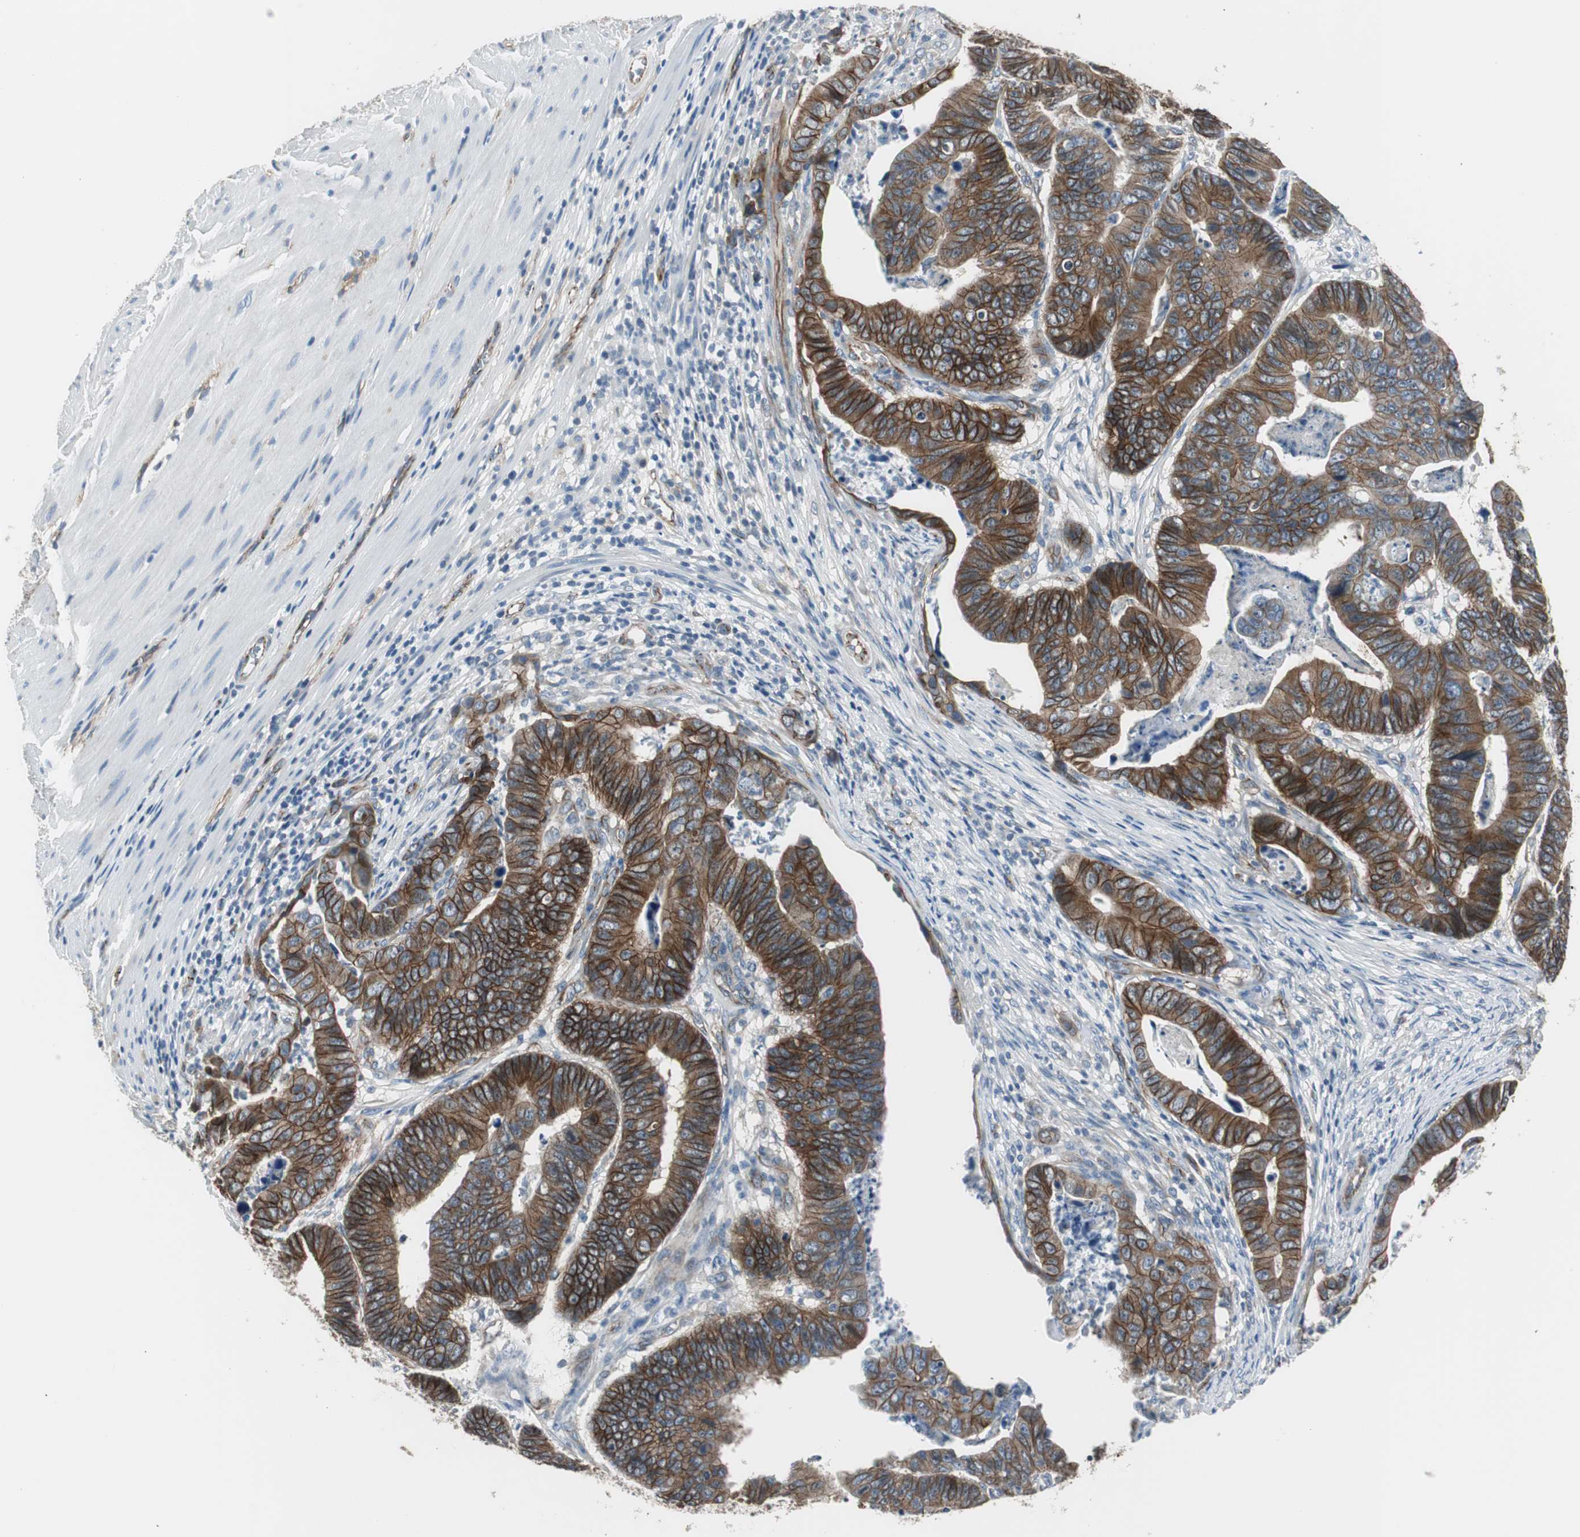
{"staining": {"intensity": "strong", "quantity": ">75%", "location": "cytoplasmic/membranous"}, "tissue": "stomach cancer", "cell_type": "Tumor cells", "image_type": "cancer", "snomed": [{"axis": "morphology", "description": "Adenocarcinoma, NOS"}, {"axis": "topography", "description": "Stomach, lower"}], "caption": "Tumor cells reveal high levels of strong cytoplasmic/membranous staining in about >75% of cells in adenocarcinoma (stomach).", "gene": "STXBP4", "patient": {"sex": "male", "age": 77}}